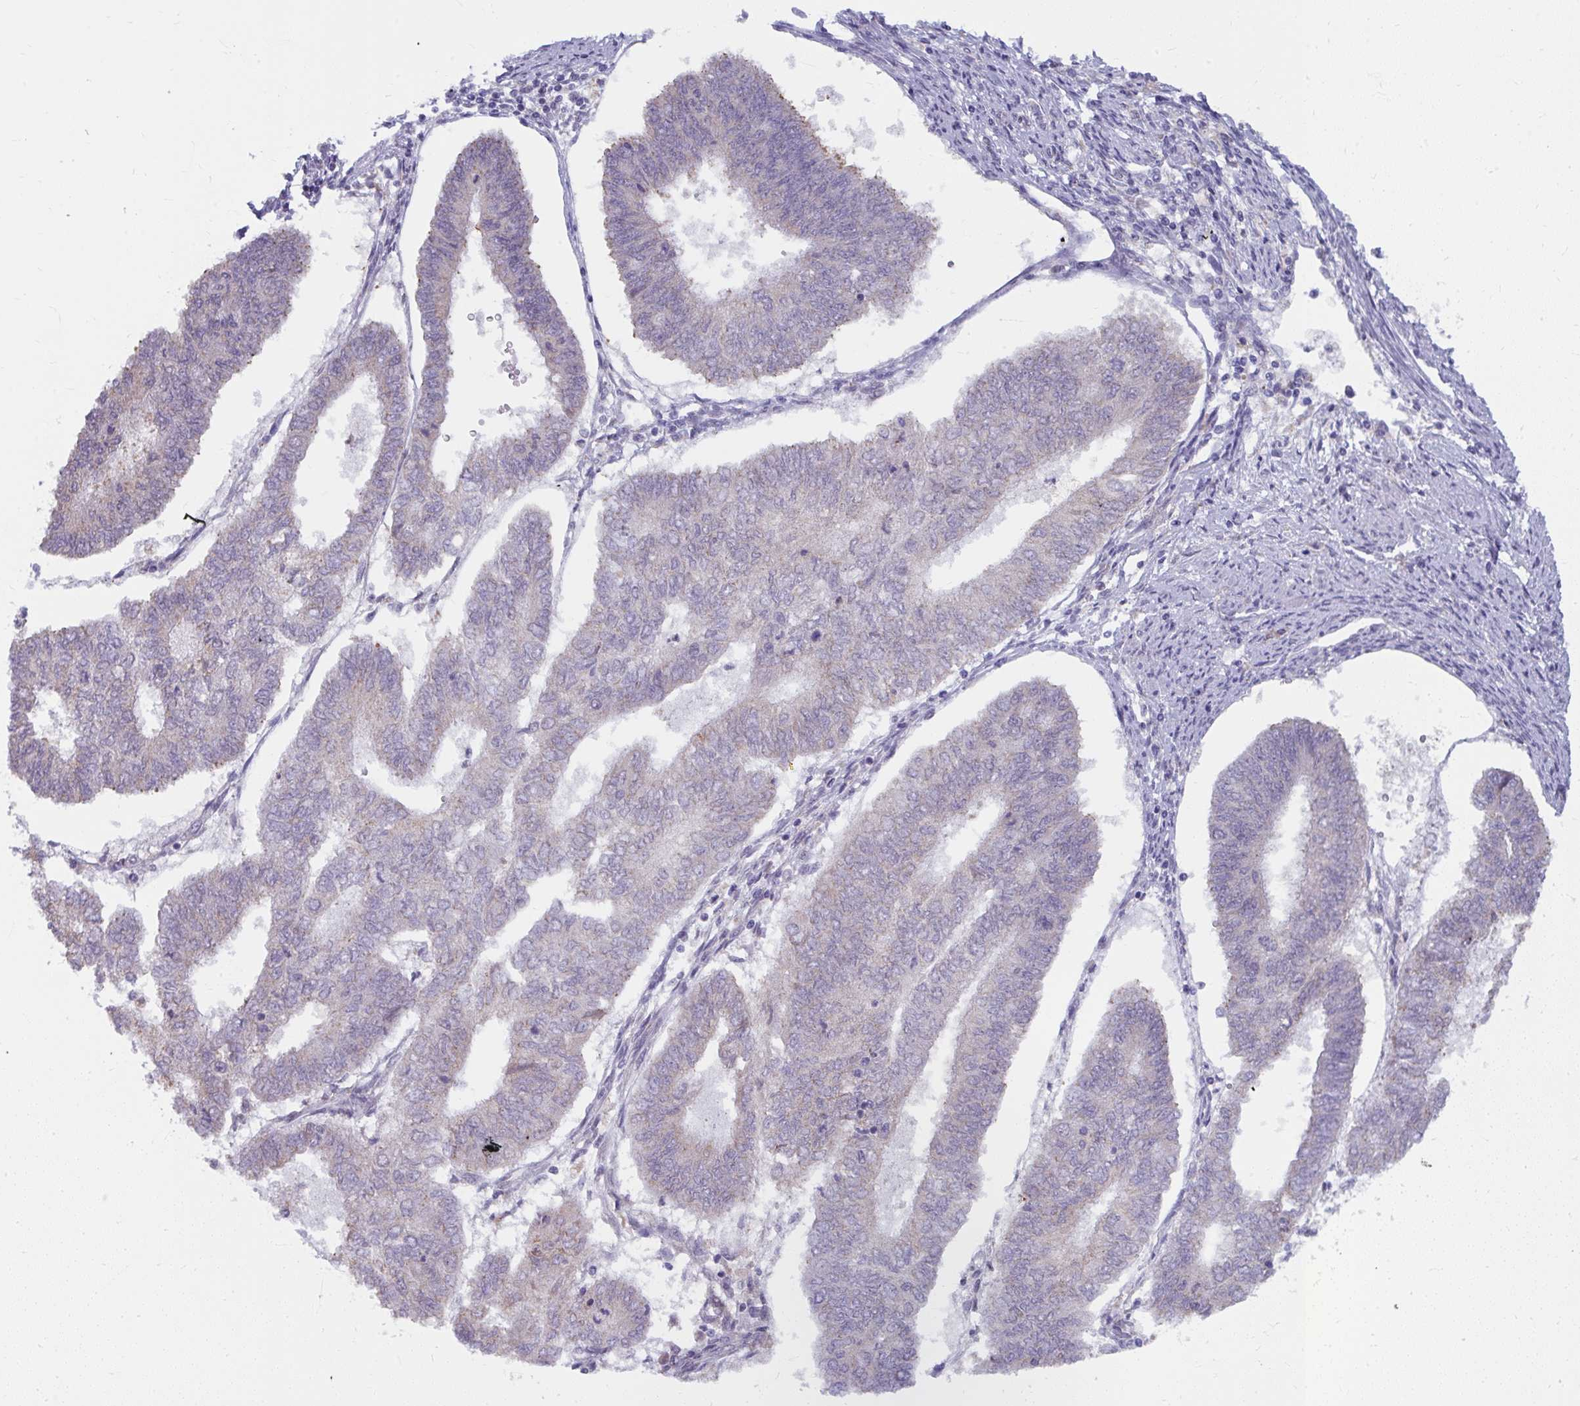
{"staining": {"intensity": "negative", "quantity": "none", "location": "none"}, "tissue": "endometrial cancer", "cell_type": "Tumor cells", "image_type": "cancer", "snomed": [{"axis": "morphology", "description": "Adenocarcinoma, NOS"}, {"axis": "topography", "description": "Endometrium"}], "caption": "Protein analysis of adenocarcinoma (endometrial) reveals no significant staining in tumor cells.", "gene": "NMNAT1", "patient": {"sex": "female", "age": 68}}